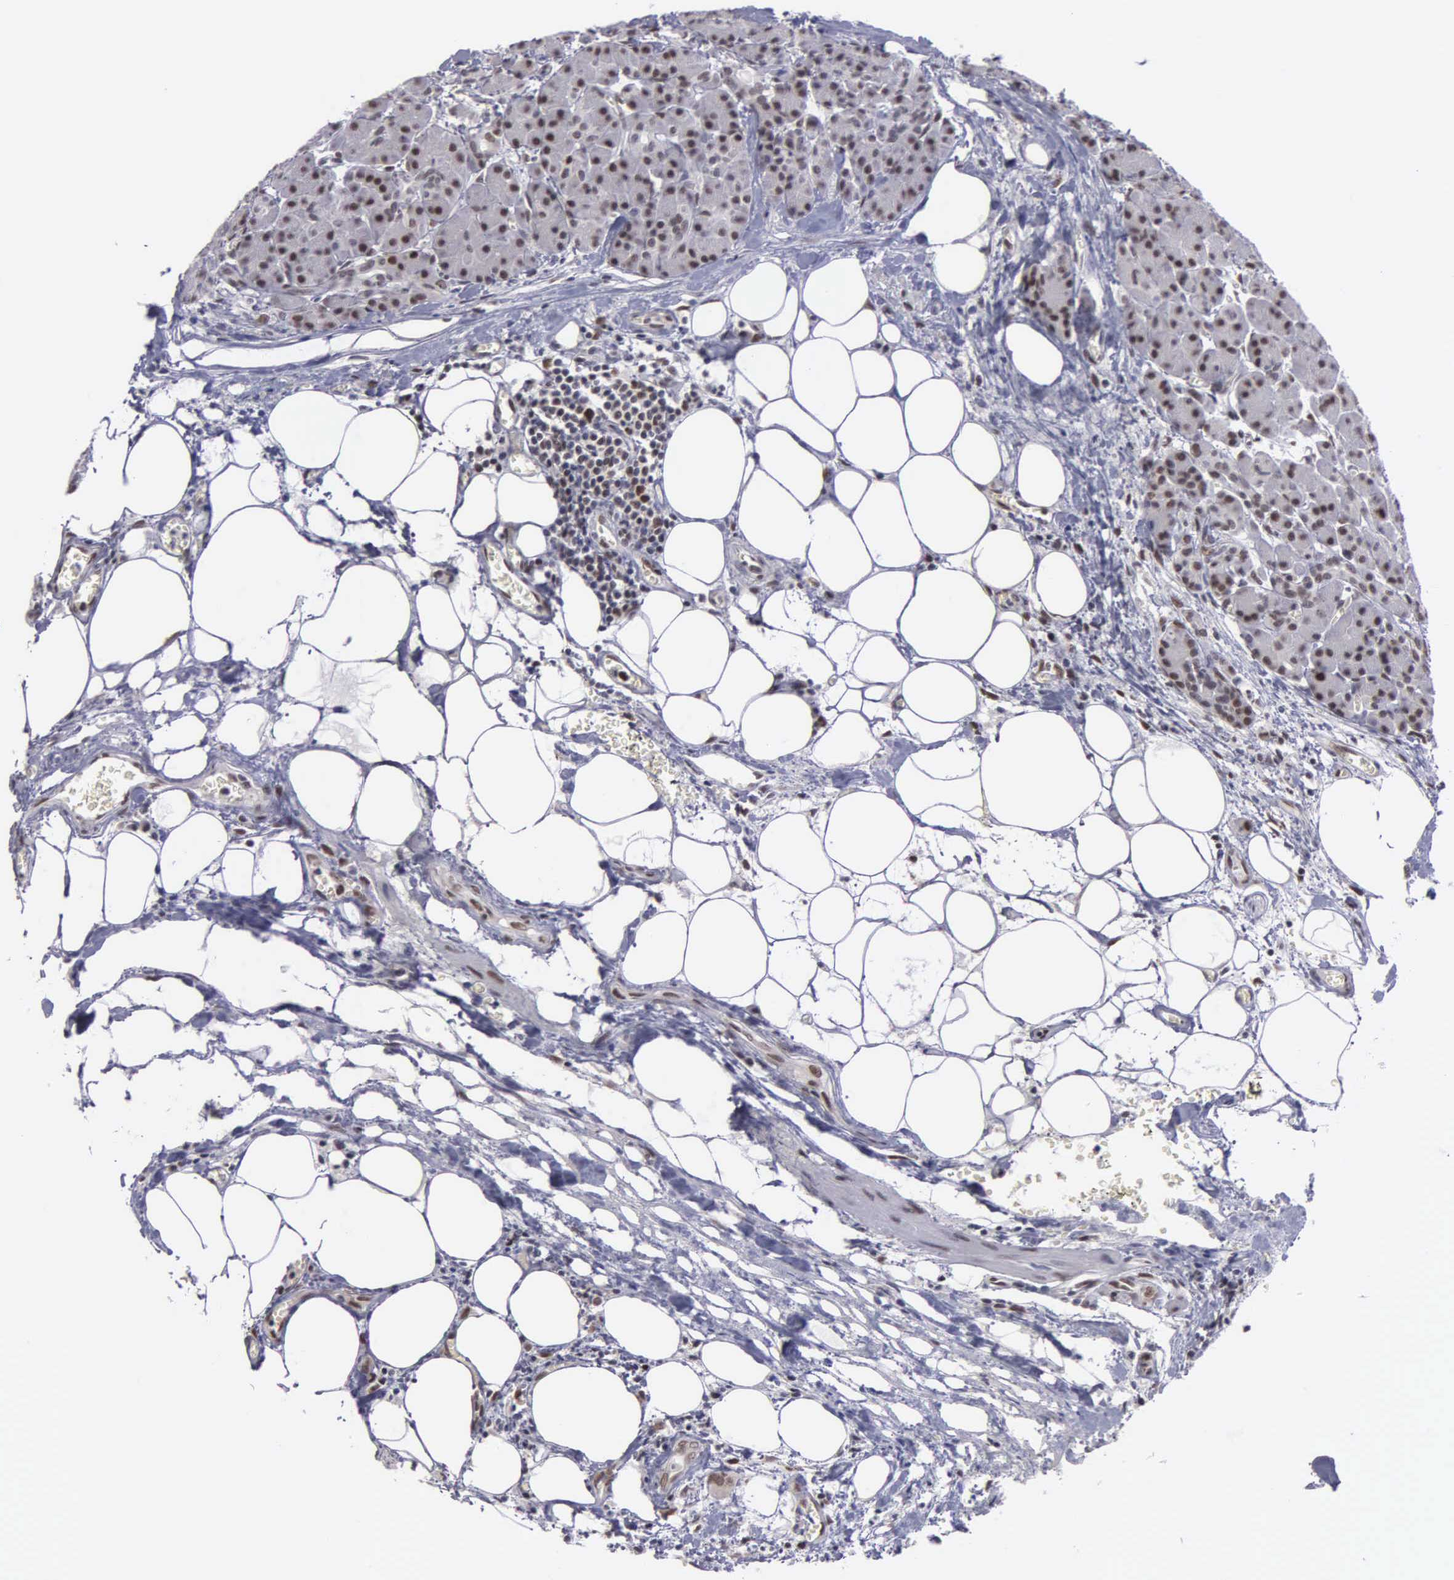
{"staining": {"intensity": "moderate", "quantity": ">75%", "location": "nuclear"}, "tissue": "pancreas", "cell_type": "Exocrine glandular cells", "image_type": "normal", "snomed": [{"axis": "morphology", "description": "Normal tissue, NOS"}, {"axis": "topography", "description": "Pancreas"}], "caption": "Immunohistochemical staining of normal human pancreas displays medium levels of moderate nuclear positivity in approximately >75% of exocrine glandular cells. The protein of interest is stained brown, and the nuclei are stained in blue (DAB (3,3'-diaminobenzidine) IHC with brightfield microscopy, high magnification).", "gene": "UBR7", "patient": {"sex": "male", "age": 73}}